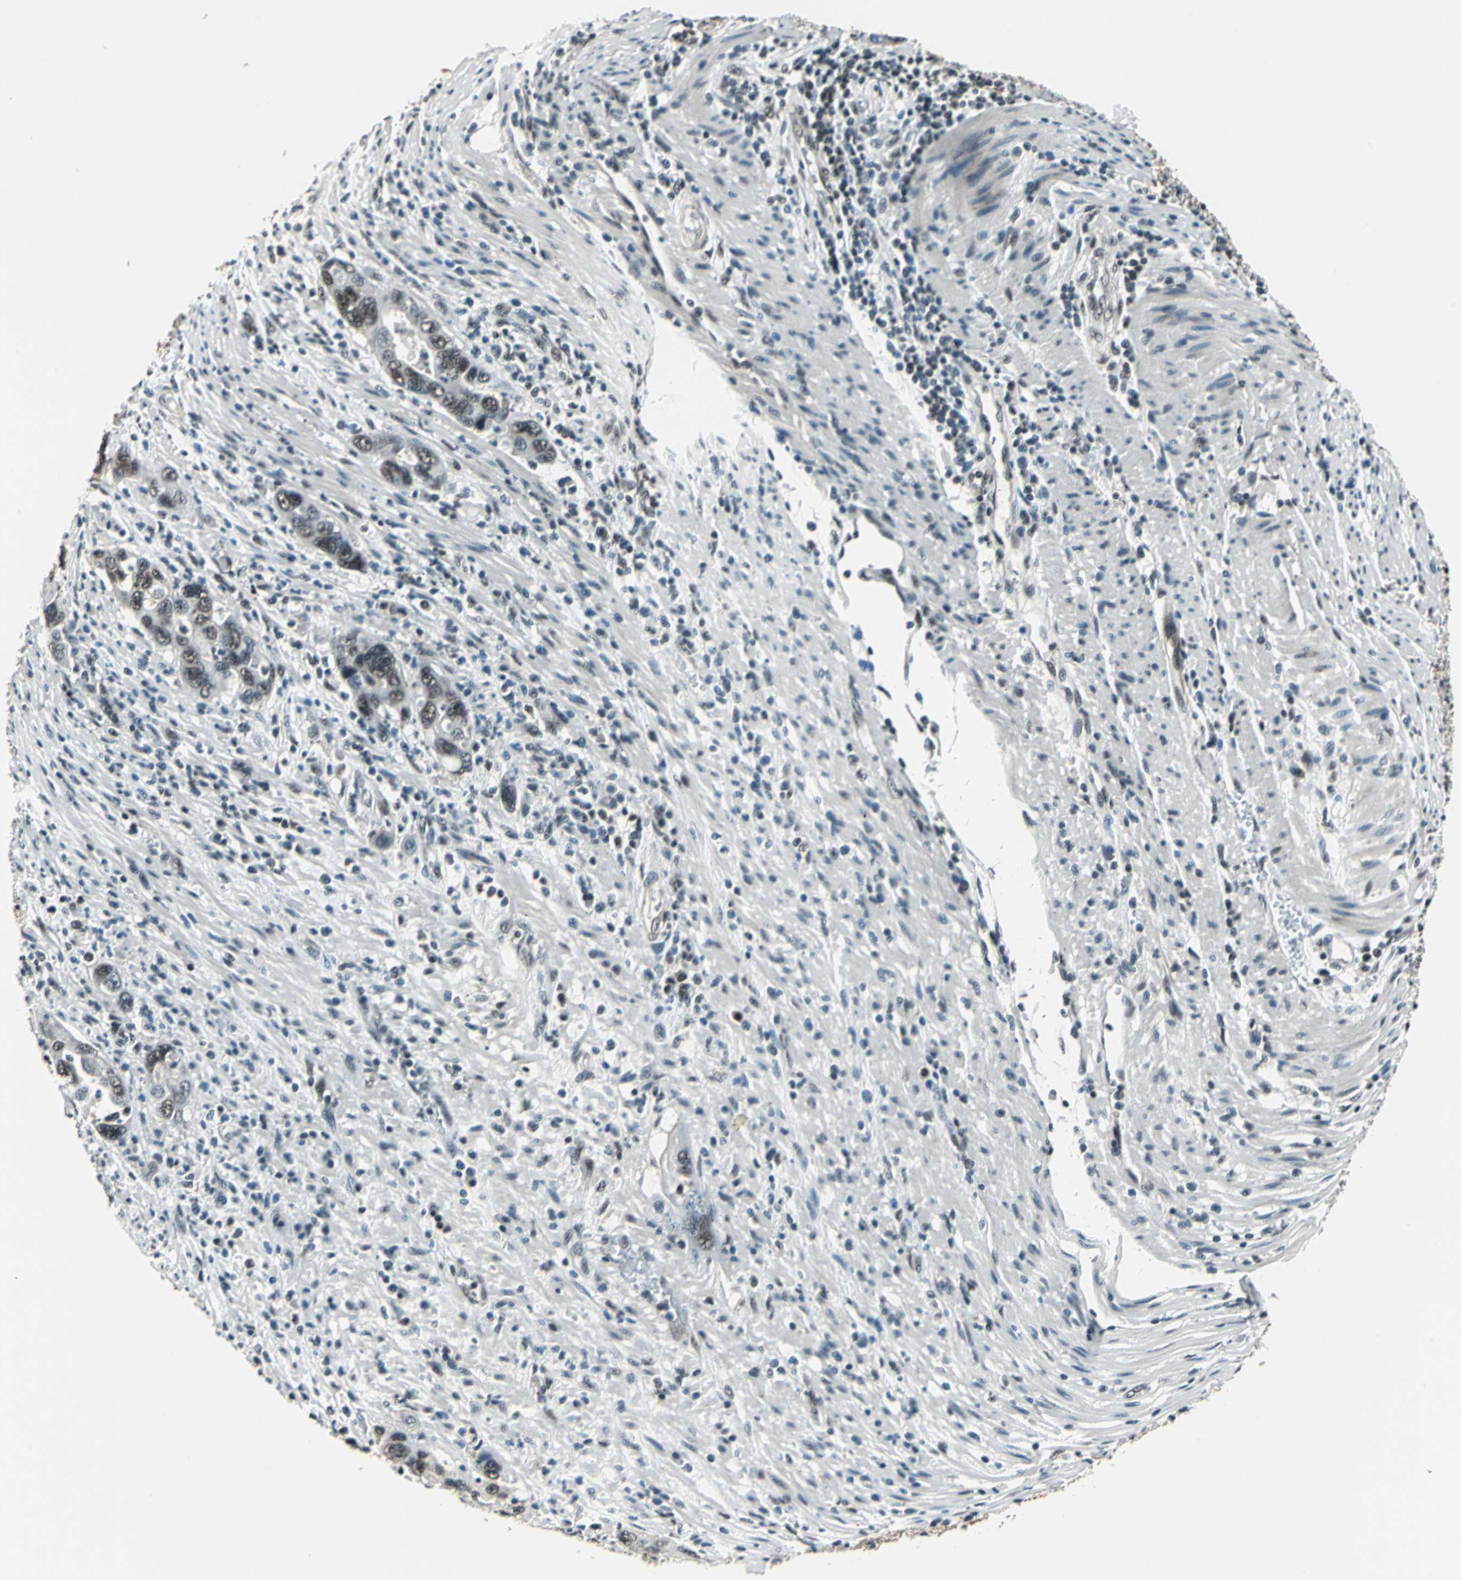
{"staining": {"intensity": "moderate", "quantity": ">75%", "location": "nuclear"}, "tissue": "pancreatic cancer", "cell_type": "Tumor cells", "image_type": "cancer", "snomed": [{"axis": "morphology", "description": "Adenocarcinoma, NOS"}, {"axis": "topography", "description": "Pancreas"}], "caption": "A medium amount of moderate nuclear staining is appreciated in about >75% of tumor cells in pancreatic cancer (adenocarcinoma) tissue.", "gene": "RBM14", "patient": {"sex": "female", "age": 71}}